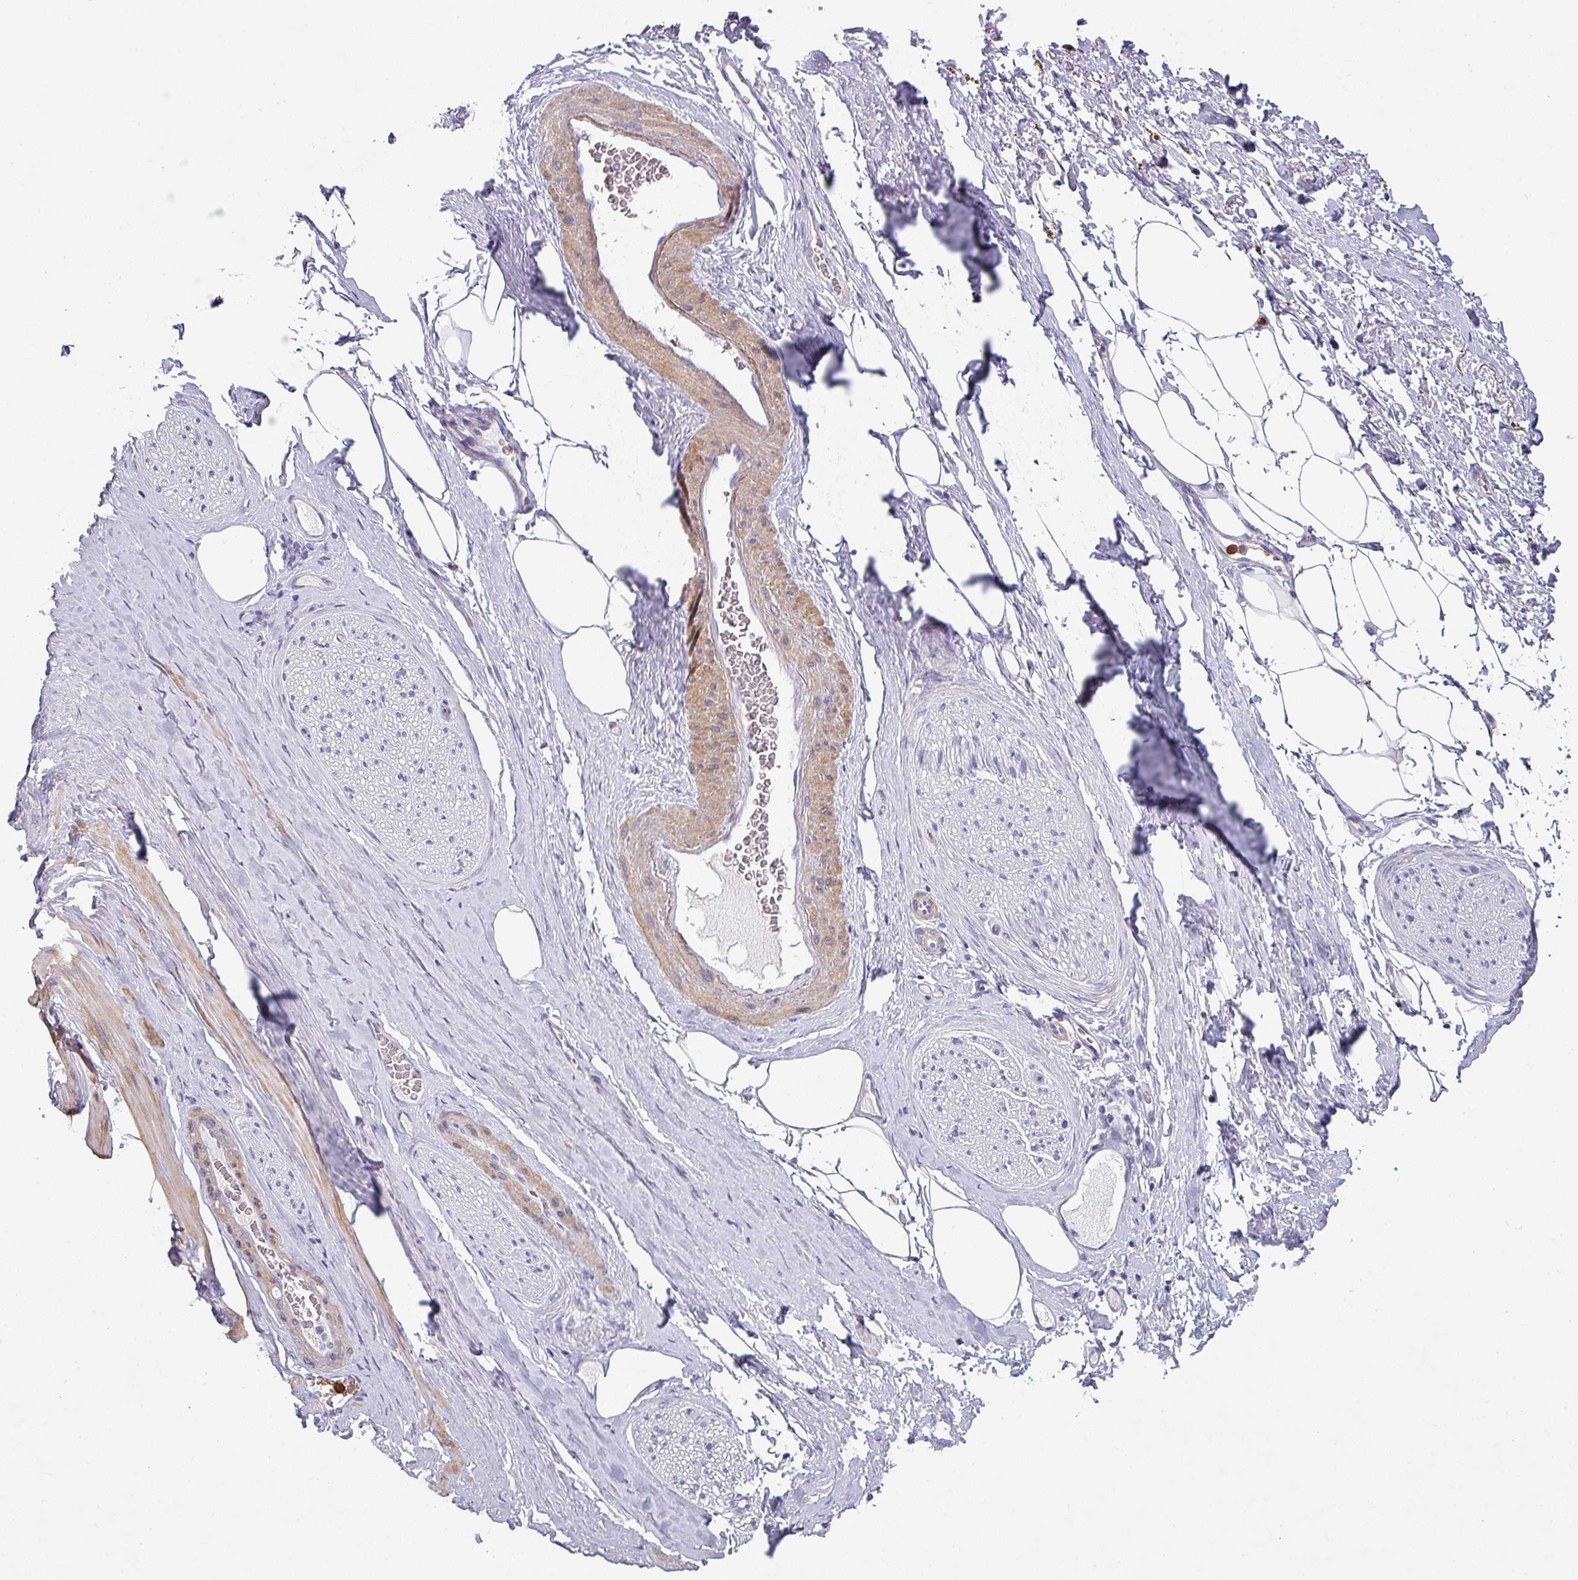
{"staining": {"intensity": "negative", "quantity": "none", "location": "none"}, "tissue": "adipose tissue", "cell_type": "Adipocytes", "image_type": "normal", "snomed": [{"axis": "morphology", "description": "Normal tissue, NOS"}, {"axis": "morphology", "description": "Adenocarcinoma, High grade"}, {"axis": "topography", "description": "Prostate"}, {"axis": "topography", "description": "Peripheral nerve tissue"}], "caption": "Immunohistochemistry image of normal adipose tissue: adipose tissue stained with DAB (3,3'-diaminobenzidine) demonstrates no significant protein expression in adipocytes.", "gene": "MAGEC3", "patient": {"sex": "male", "age": 68}}